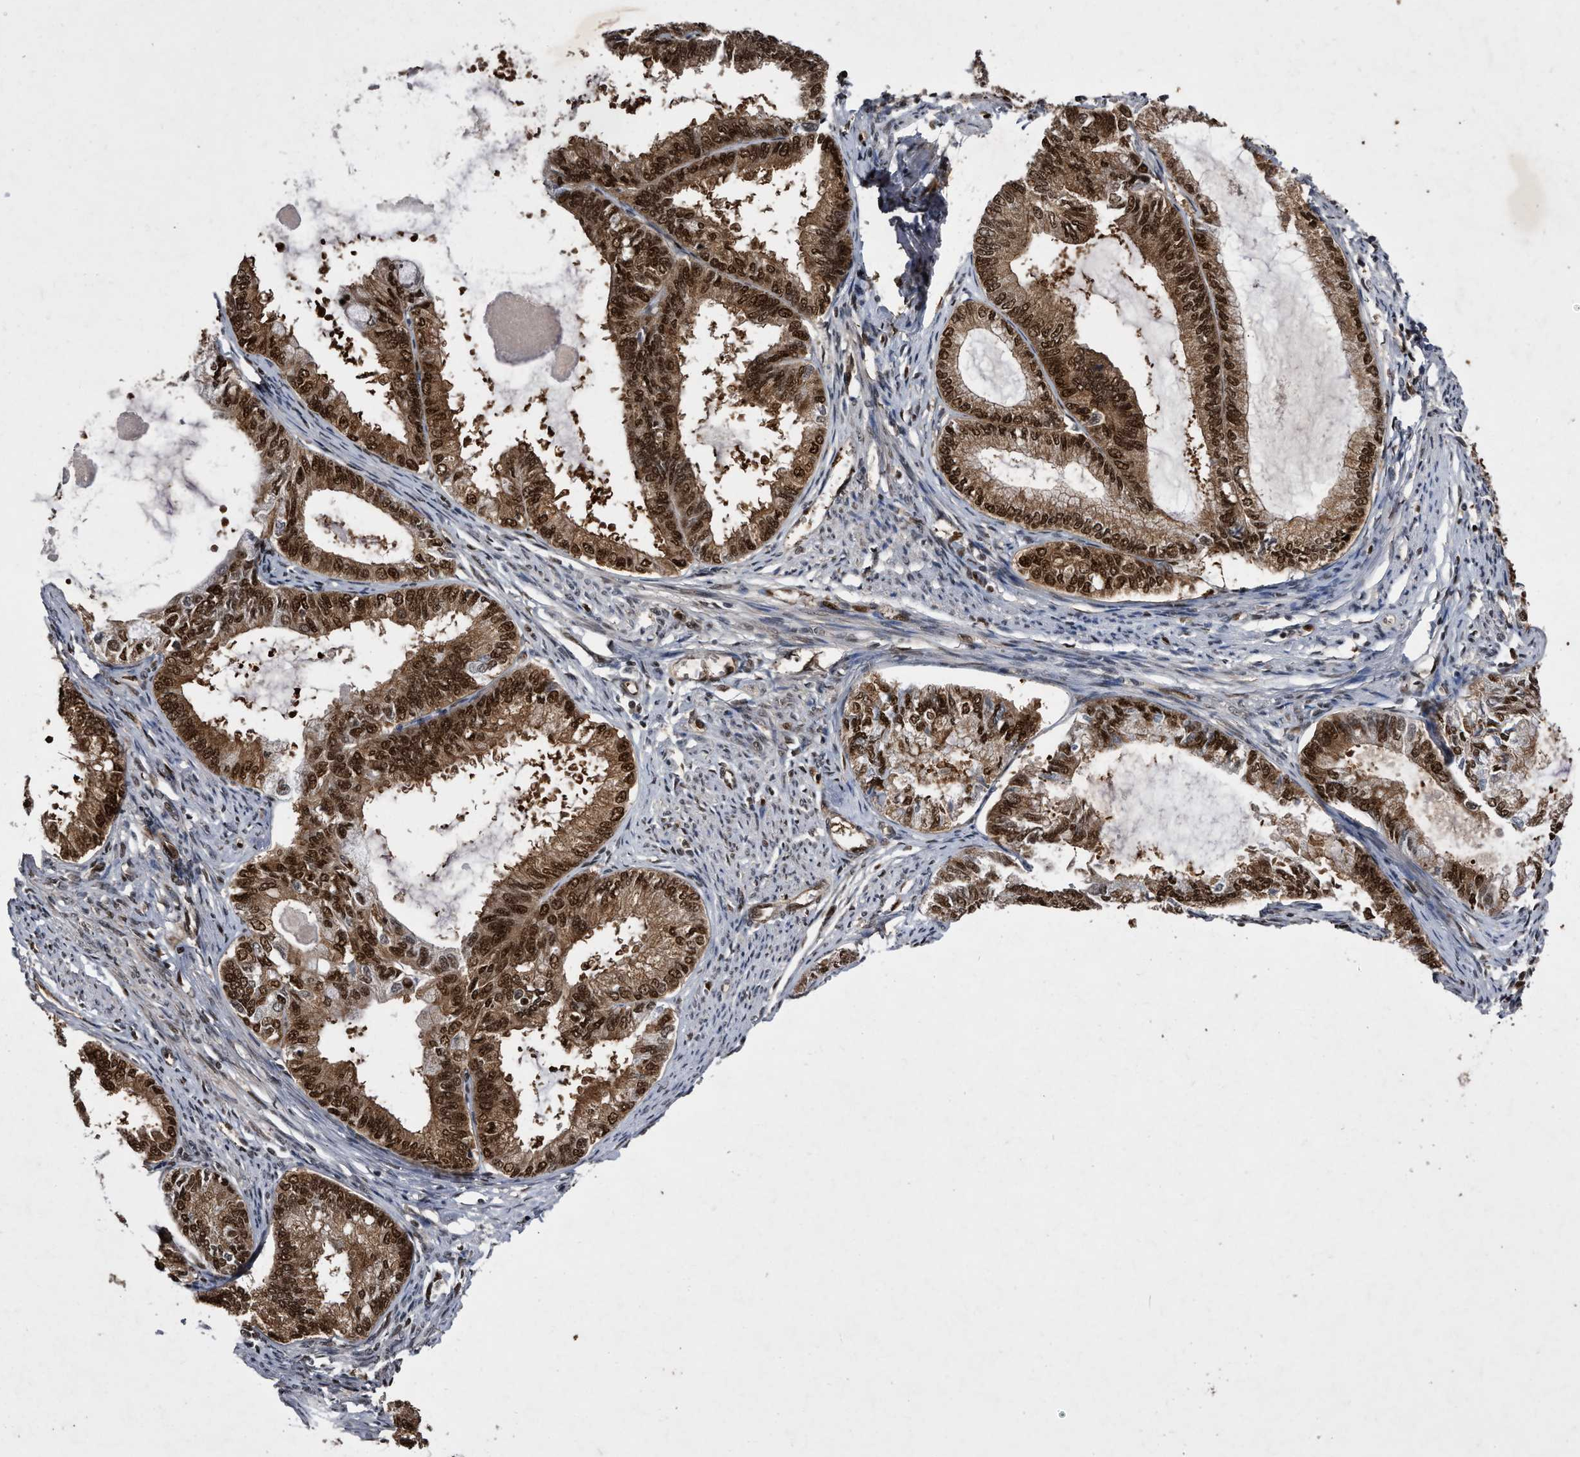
{"staining": {"intensity": "strong", "quantity": ">75%", "location": "cytoplasmic/membranous,nuclear"}, "tissue": "endometrial cancer", "cell_type": "Tumor cells", "image_type": "cancer", "snomed": [{"axis": "morphology", "description": "Adenocarcinoma, NOS"}, {"axis": "topography", "description": "Endometrium"}], "caption": "Protein expression analysis of endometrial cancer demonstrates strong cytoplasmic/membranous and nuclear expression in approximately >75% of tumor cells.", "gene": "RAD23B", "patient": {"sex": "female", "age": 86}}